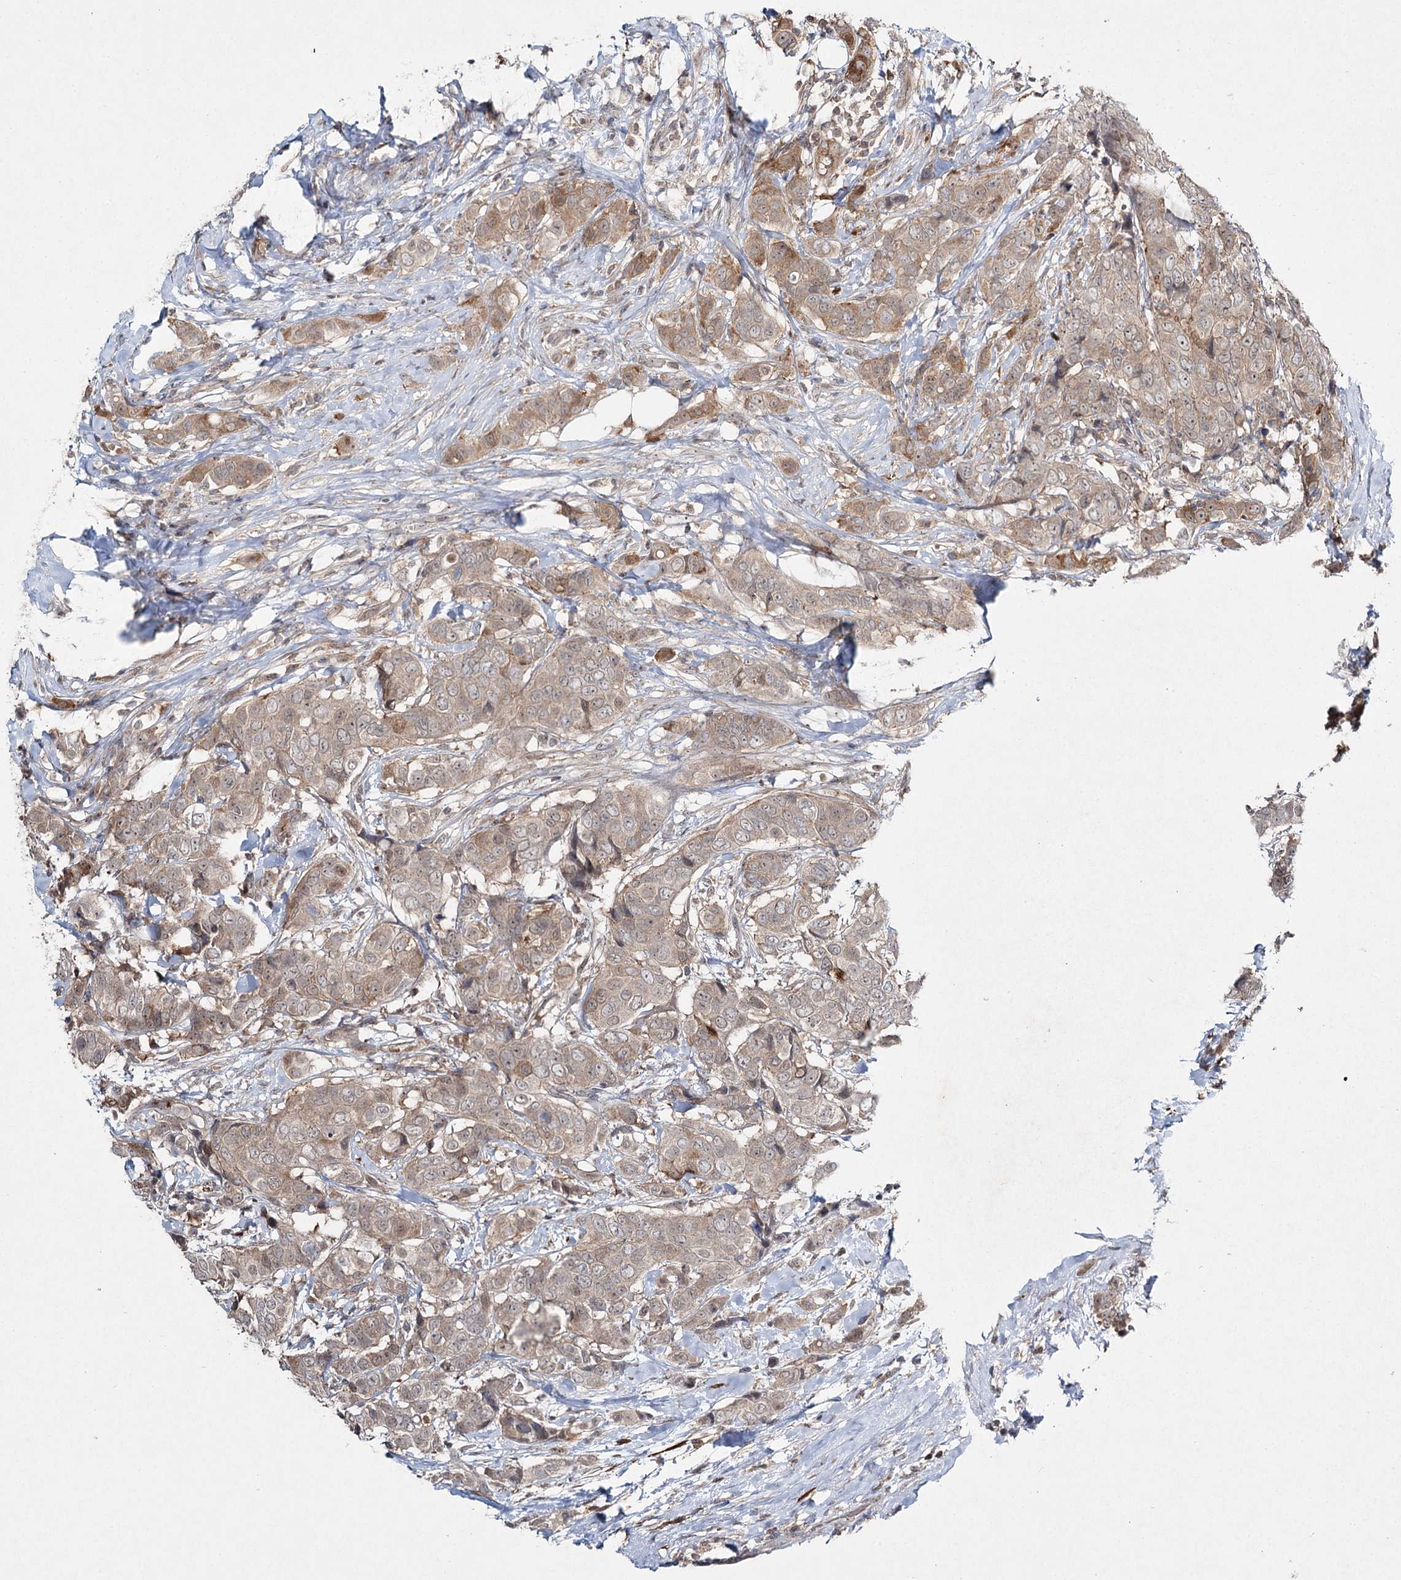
{"staining": {"intensity": "moderate", "quantity": "25%-75%", "location": "cytoplasmic/membranous"}, "tissue": "breast cancer", "cell_type": "Tumor cells", "image_type": "cancer", "snomed": [{"axis": "morphology", "description": "Lobular carcinoma"}, {"axis": "topography", "description": "Breast"}], "caption": "This is a photomicrograph of IHC staining of breast cancer (lobular carcinoma), which shows moderate positivity in the cytoplasmic/membranous of tumor cells.", "gene": "WDR44", "patient": {"sex": "female", "age": 51}}